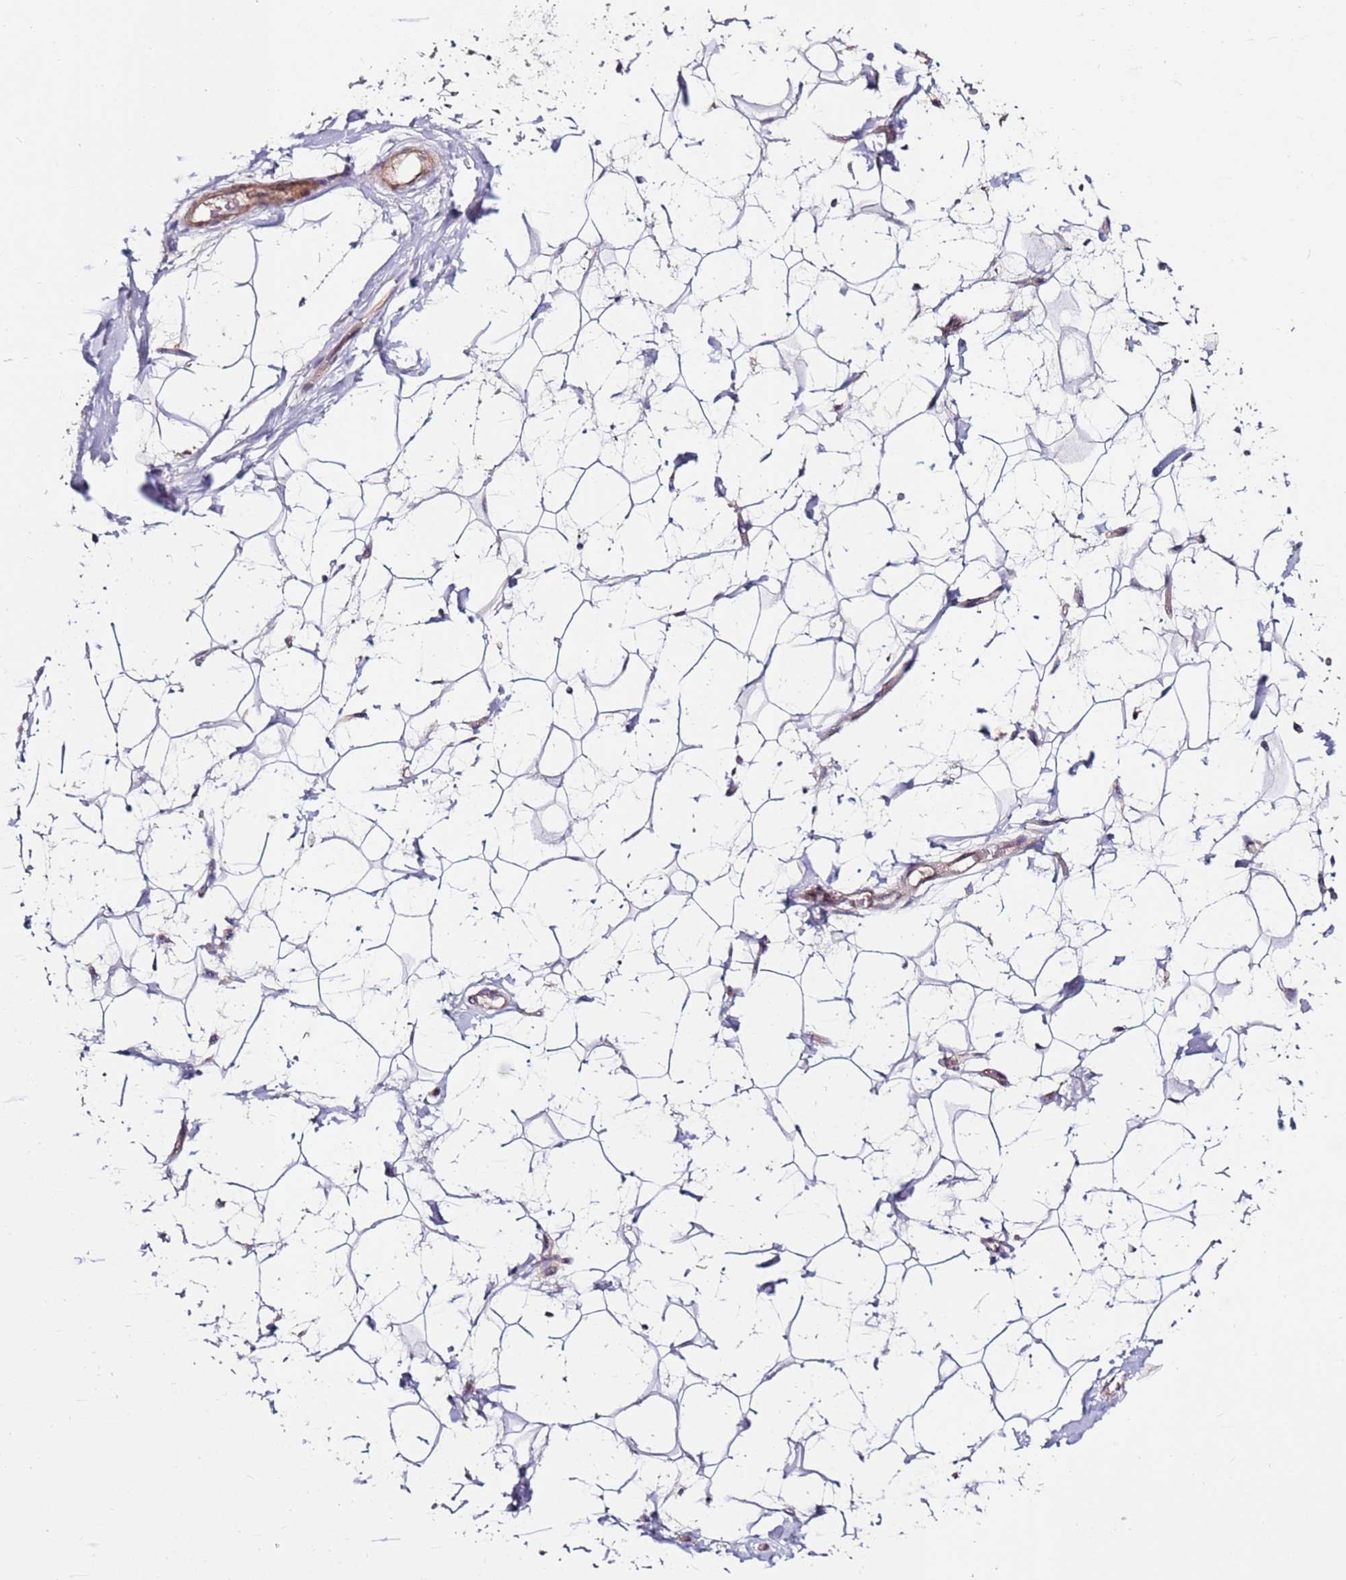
{"staining": {"intensity": "weak", "quantity": ">75%", "location": "cytoplasmic/membranous"}, "tissue": "adipose tissue", "cell_type": "Adipocytes", "image_type": "normal", "snomed": [{"axis": "morphology", "description": "Normal tissue, NOS"}, {"axis": "topography", "description": "Breast"}], "caption": "Immunohistochemistry (IHC) histopathology image of normal human adipose tissue stained for a protein (brown), which displays low levels of weak cytoplasmic/membranous staining in about >75% of adipocytes.", "gene": "RARS2", "patient": {"sex": "female", "age": 26}}